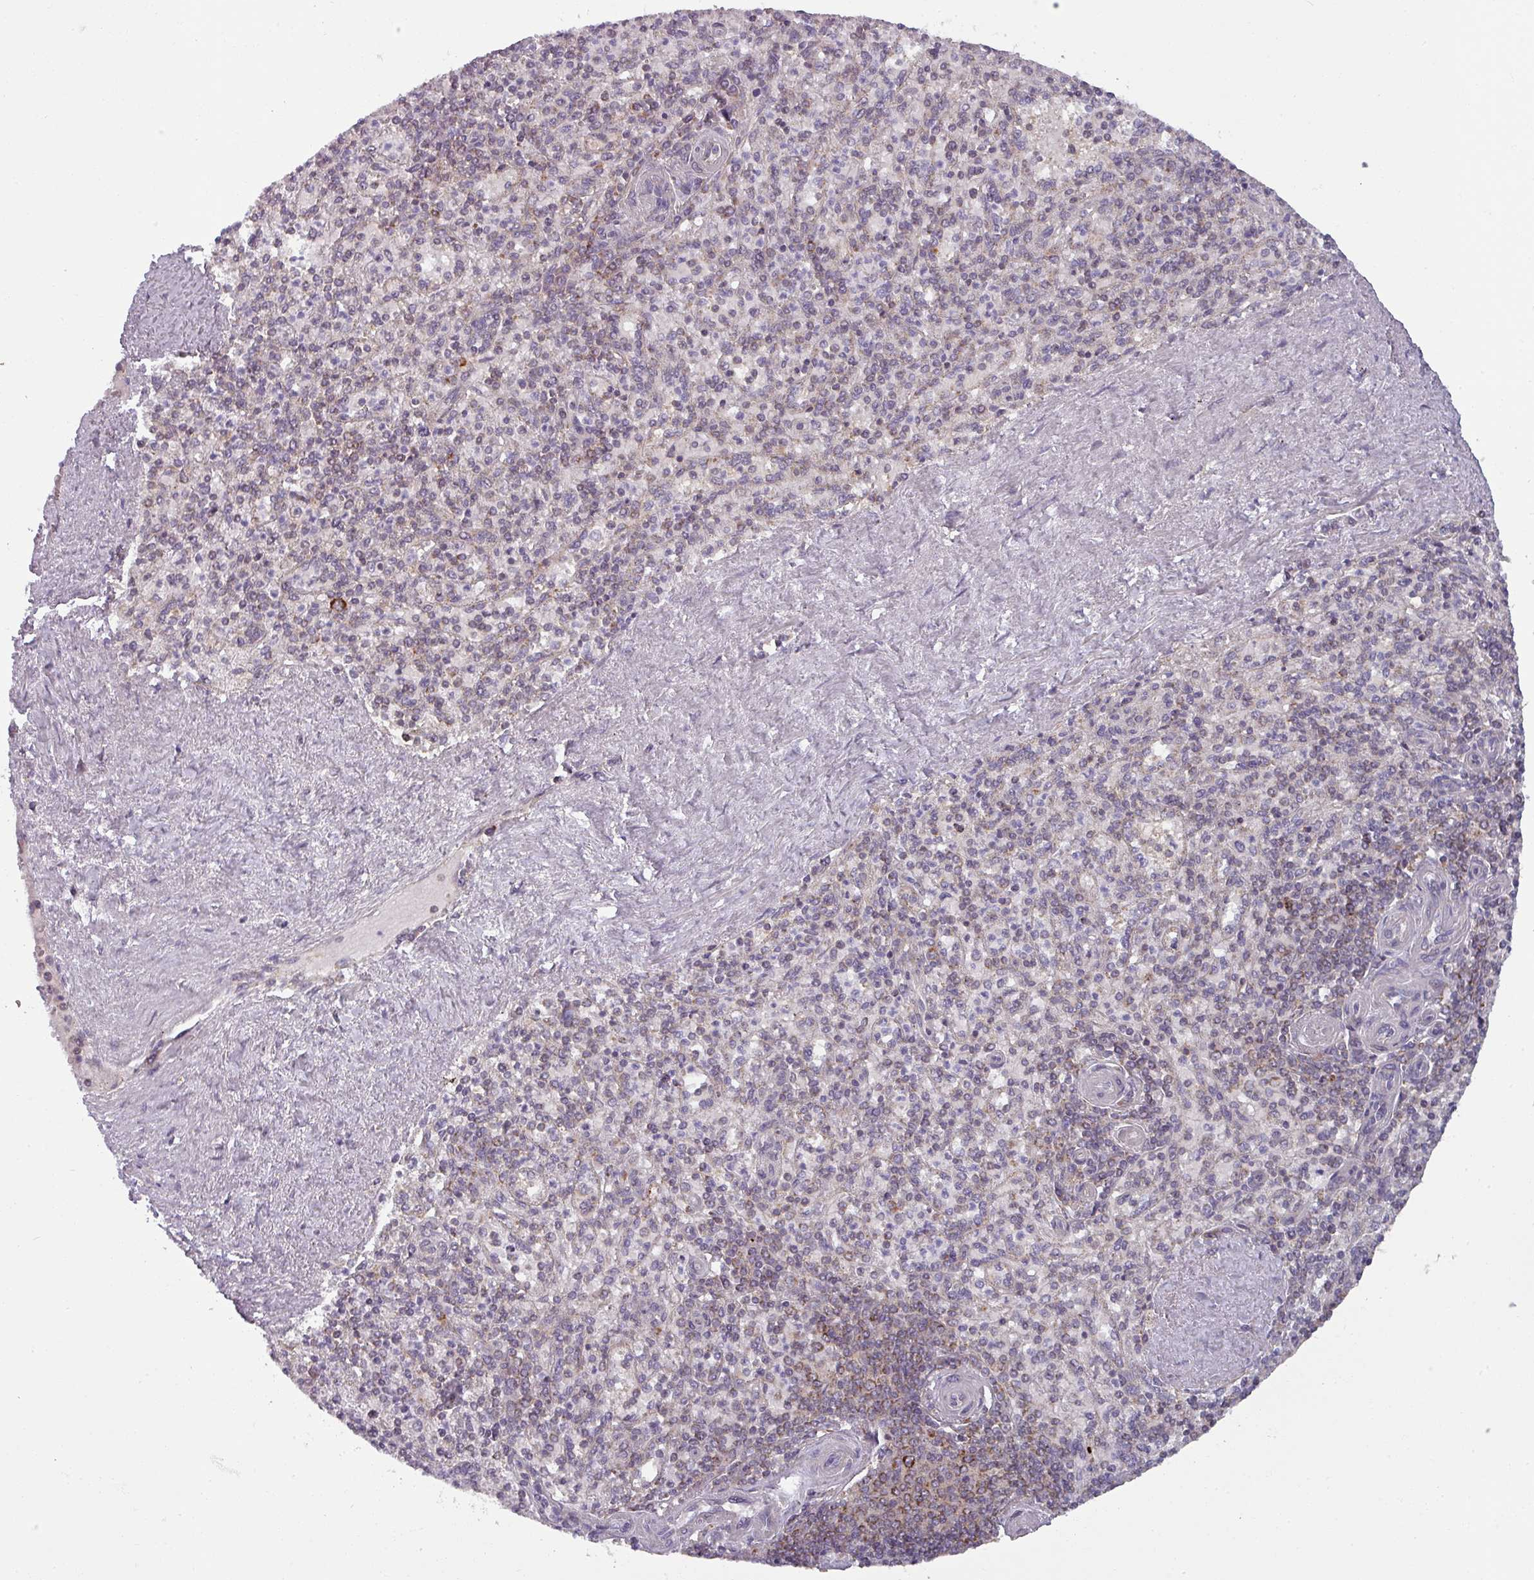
{"staining": {"intensity": "weak", "quantity": "<25%", "location": "cytoplasmic/membranous"}, "tissue": "spleen", "cell_type": "Cells in red pulp", "image_type": "normal", "snomed": [{"axis": "morphology", "description": "Normal tissue, NOS"}, {"axis": "topography", "description": "Spleen"}], "caption": "High power microscopy micrograph of an immunohistochemistry (IHC) photomicrograph of benign spleen, revealing no significant expression in cells in red pulp. Nuclei are stained in blue.", "gene": "MRPS16", "patient": {"sex": "male", "age": 82}}